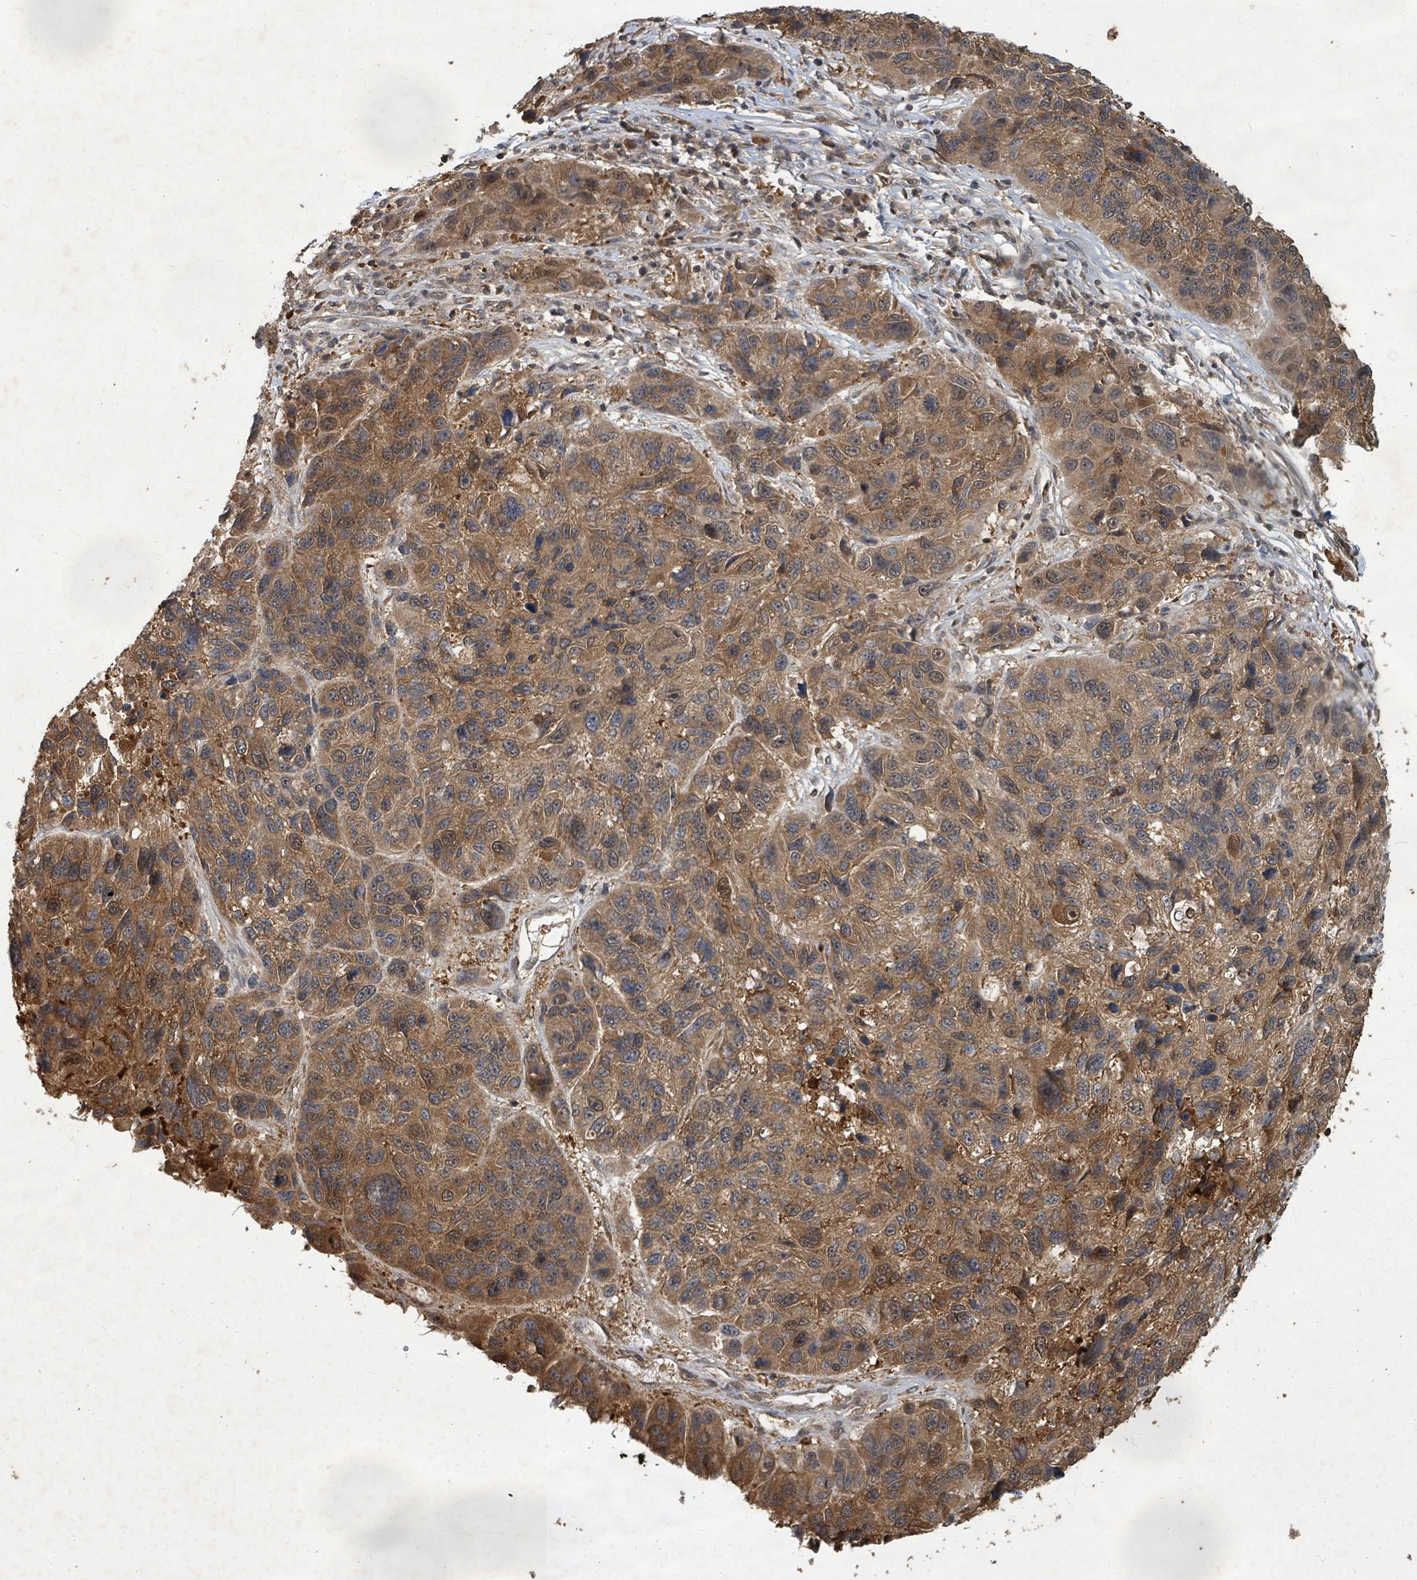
{"staining": {"intensity": "moderate", "quantity": ">75%", "location": "cytoplasmic/membranous,nuclear"}, "tissue": "melanoma", "cell_type": "Tumor cells", "image_type": "cancer", "snomed": [{"axis": "morphology", "description": "Malignant melanoma, NOS"}, {"axis": "topography", "description": "Skin"}], "caption": "IHC image of human malignant melanoma stained for a protein (brown), which reveals medium levels of moderate cytoplasmic/membranous and nuclear positivity in approximately >75% of tumor cells.", "gene": "KDM4E", "patient": {"sex": "male", "age": 53}}